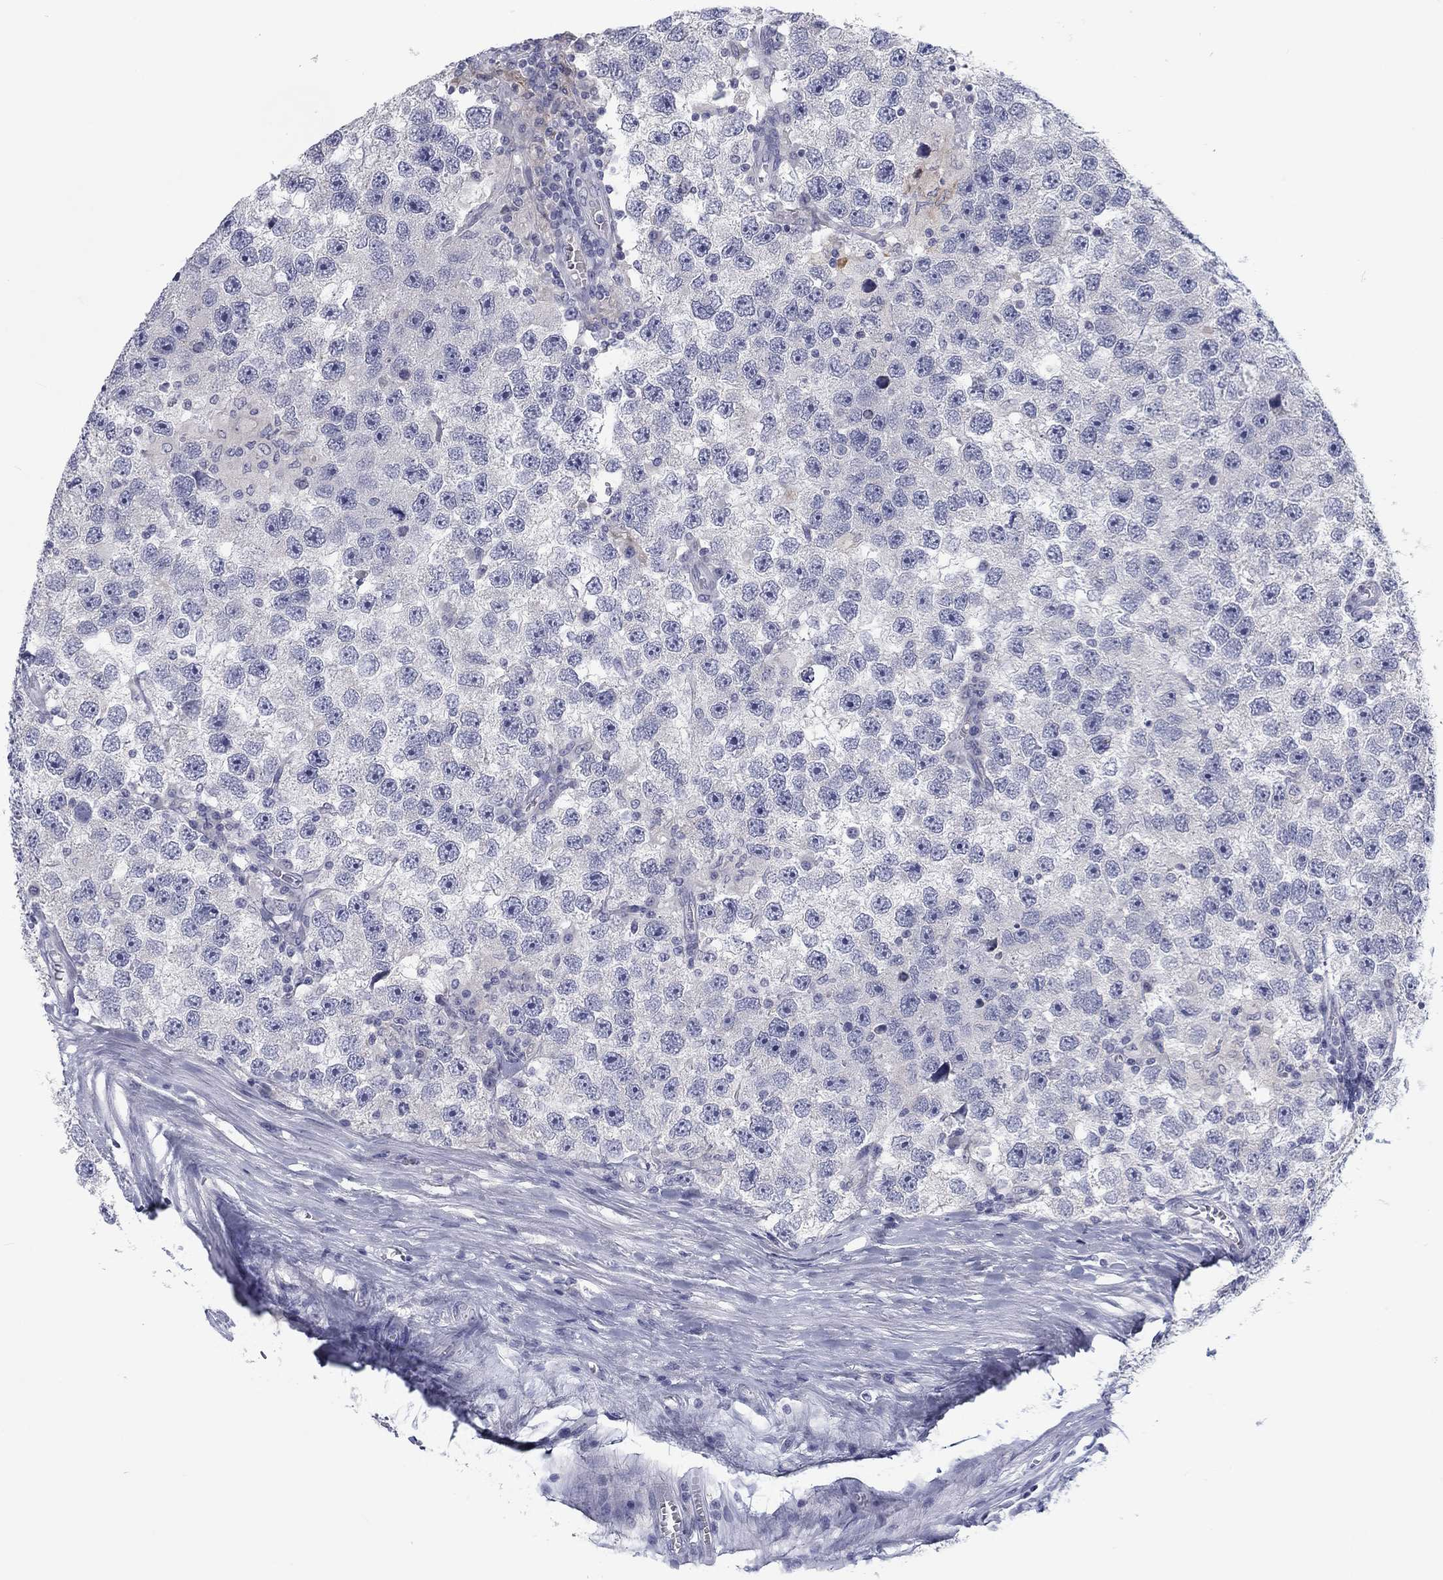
{"staining": {"intensity": "negative", "quantity": "none", "location": "none"}, "tissue": "testis cancer", "cell_type": "Tumor cells", "image_type": "cancer", "snomed": [{"axis": "morphology", "description": "Seminoma, NOS"}, {"axis": "topography", "description": "Testis"}], "caption": "This is an immunohistochemistry (IHC) histopathology image of human testis seminoma. There is no expression in tumor cells.", "gene": "CALB1", "patient": {"sex": "male", "age": 26}}